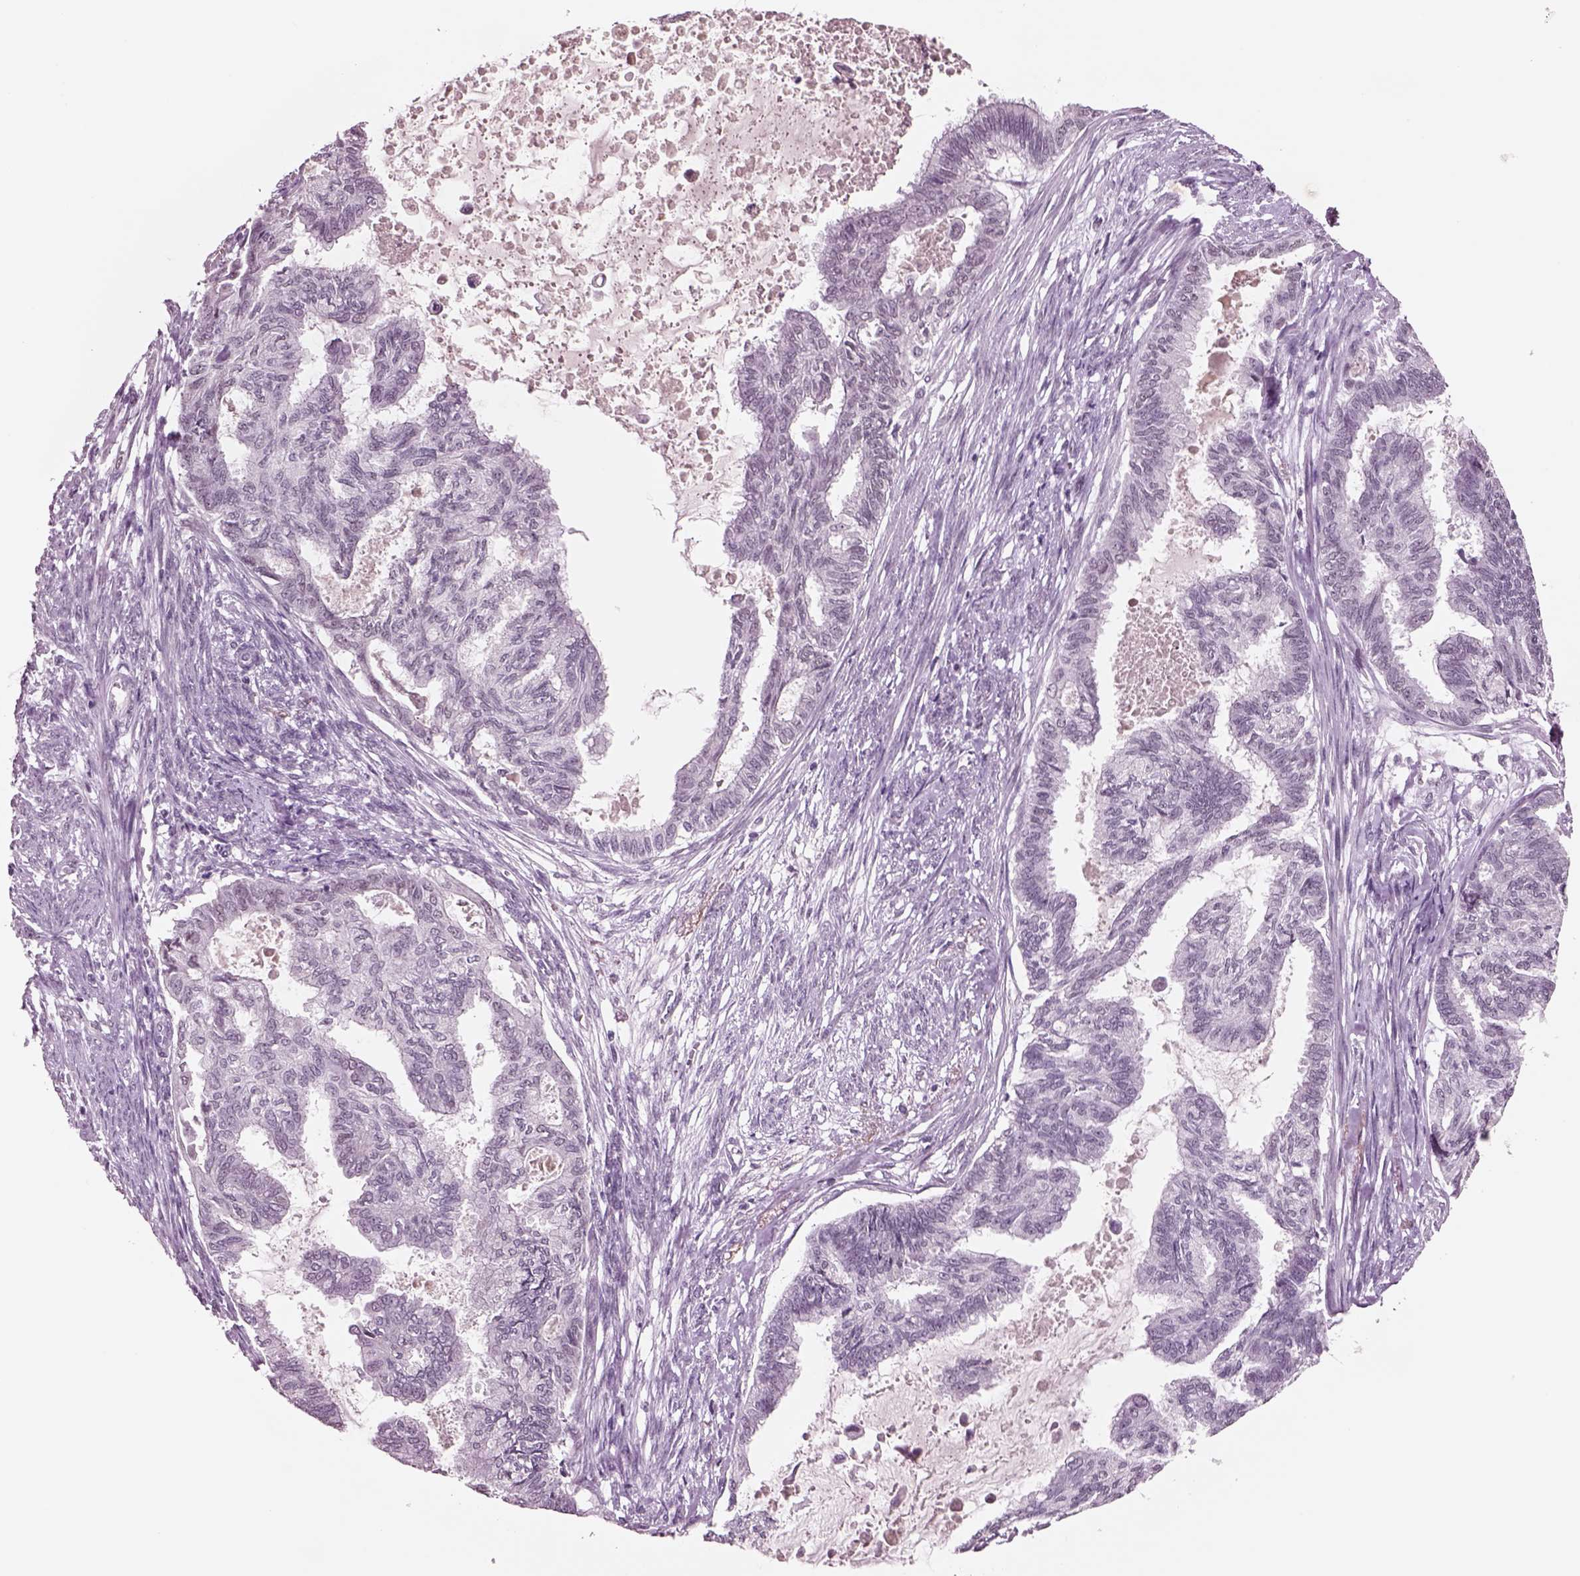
{"staining": {"intensity": "negative", "quantity": "none", "location": "none"}, "tissue": "endometrial cancer", "cell_type": "Tumor cells", "image_type": "cancer", "snomed": [{"axis": "morphology", "description": "Adenocarcinoma, NOS"}, {"axis": "topography", "description": "Endometrium"}], "caption": "Immunohistochemistry (IHC) histopathology image of neoplastic tissue: endometrial adenocarcinoma stained with DAB reveals no significant protein positivity in tumor cells.", "gene": "SEPHS1", "patient": {"sex": "female", "age": 86}}